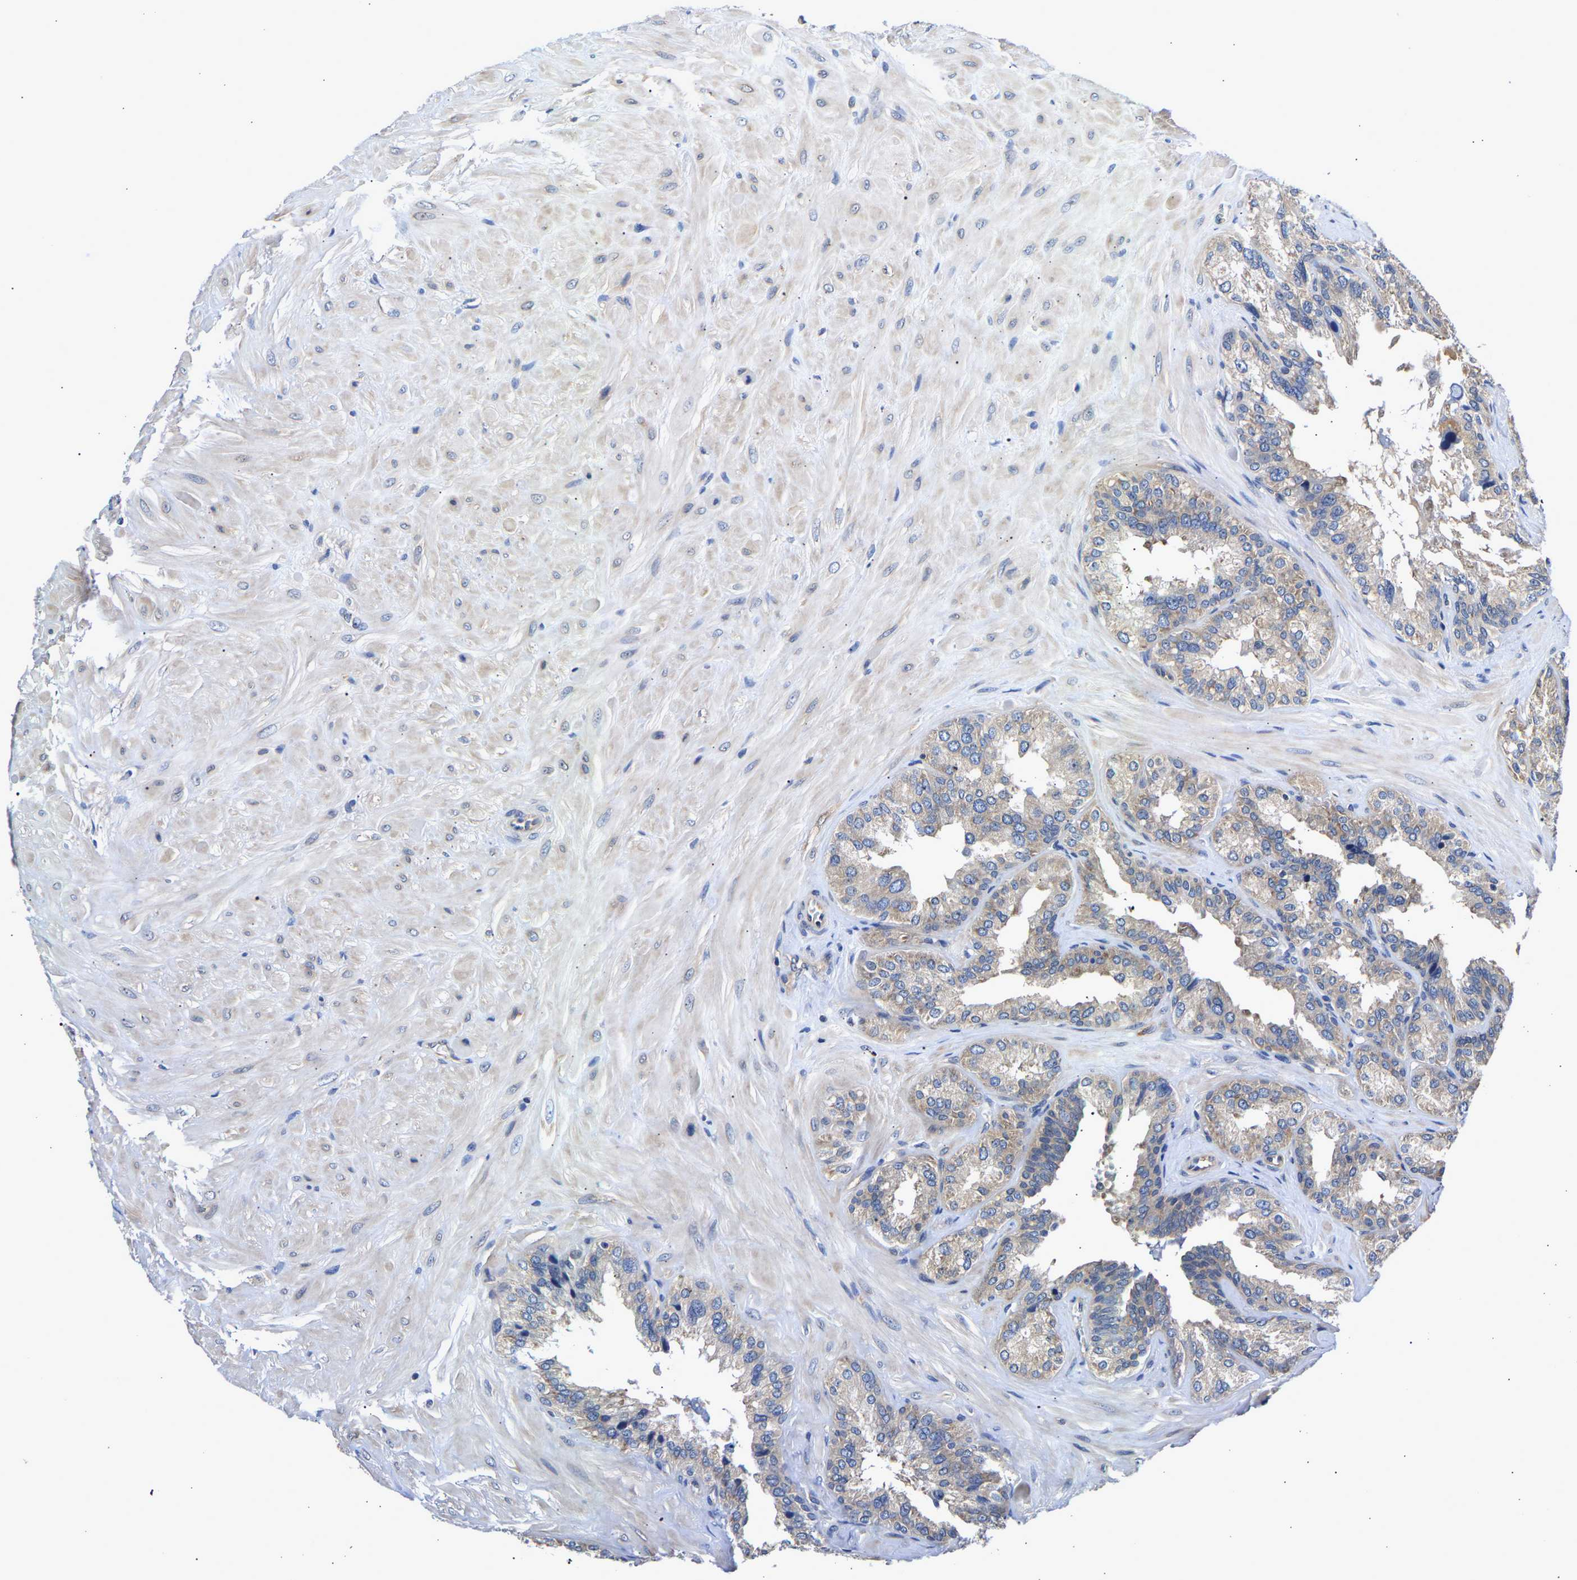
{"staining": {"intensity": "negative", "quantity": "none", "location": "none"}, "tissue": "seminal vesicle", "cell_type": "Glandular cells", "image_type": "normal", "snomed": [{"axis": "morphology", "description": "Normal tissue, NOS"}, {"axis": "topography", "description": "Prostate"}, {"axis": "topography", "description": "Seminal veicle"}], "caption": "Immunohistochemistry (IHC) histopathology image of unremarkable seminal vesicle: seminal vesicle stained with DAB shows no significant protein staining in glandular cells.", "gene": "CCDC6", "patient": {"sex": "male", "age": 51}}